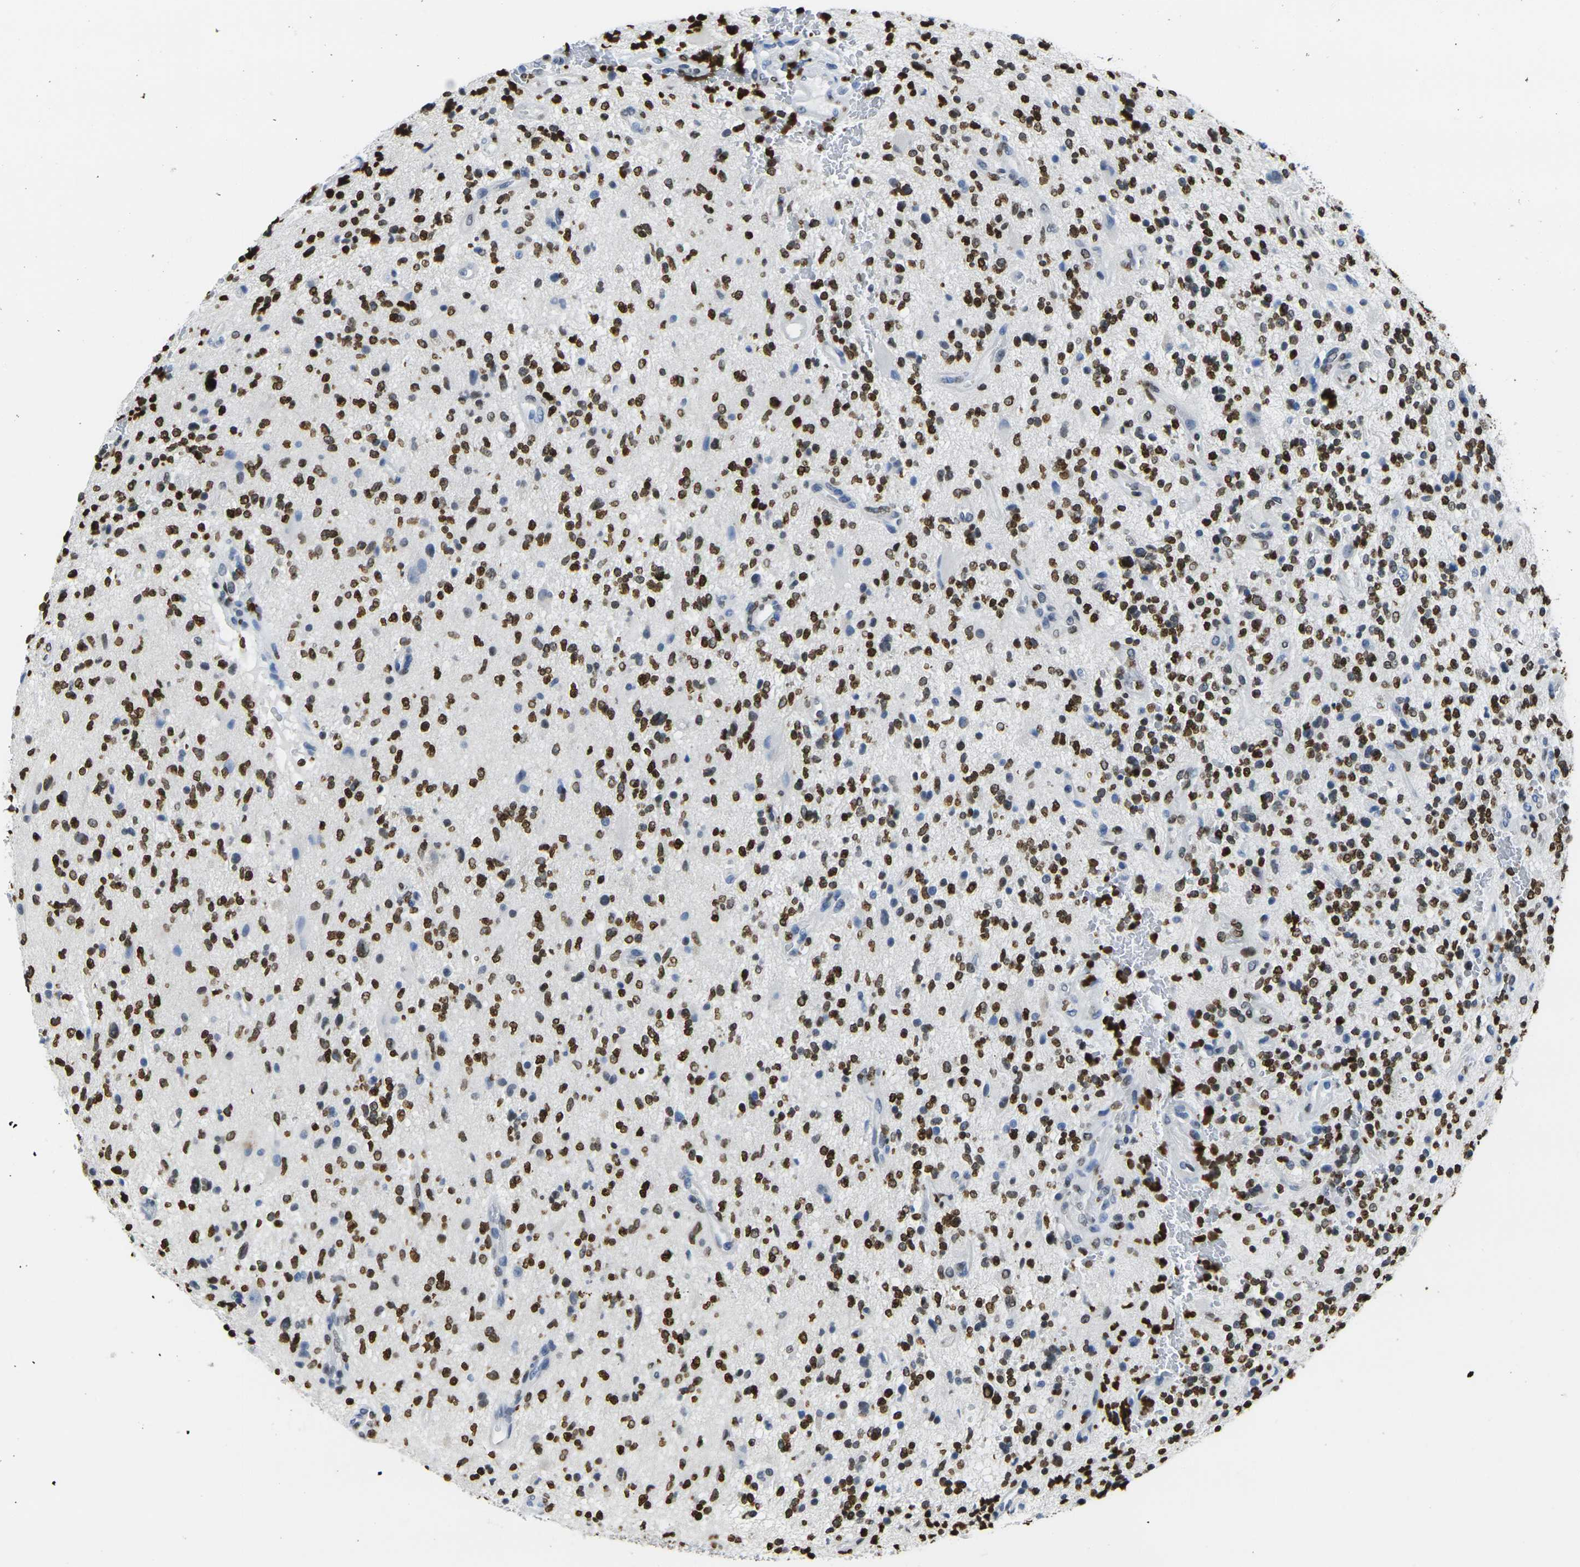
{"staining": {"intensity": "strong", "quantity": ">75%", "location": "nuclear"}, "tissue": "glioma", "cell_type": "Tumor cells", "image_type": "cancer", "snomed": [{"axis": "morphology", "description": "Glioma, malignant, High grade"}, {"axis": "topography", "description": "Brain"}], "caption": "This is an image of immunohistochemistry (IHC) staining of glioma, which shows strong staining in the nuclear of tumor cells.", "gene": "DRAXIN", "patient": {"sex": "male", "age": 48}}